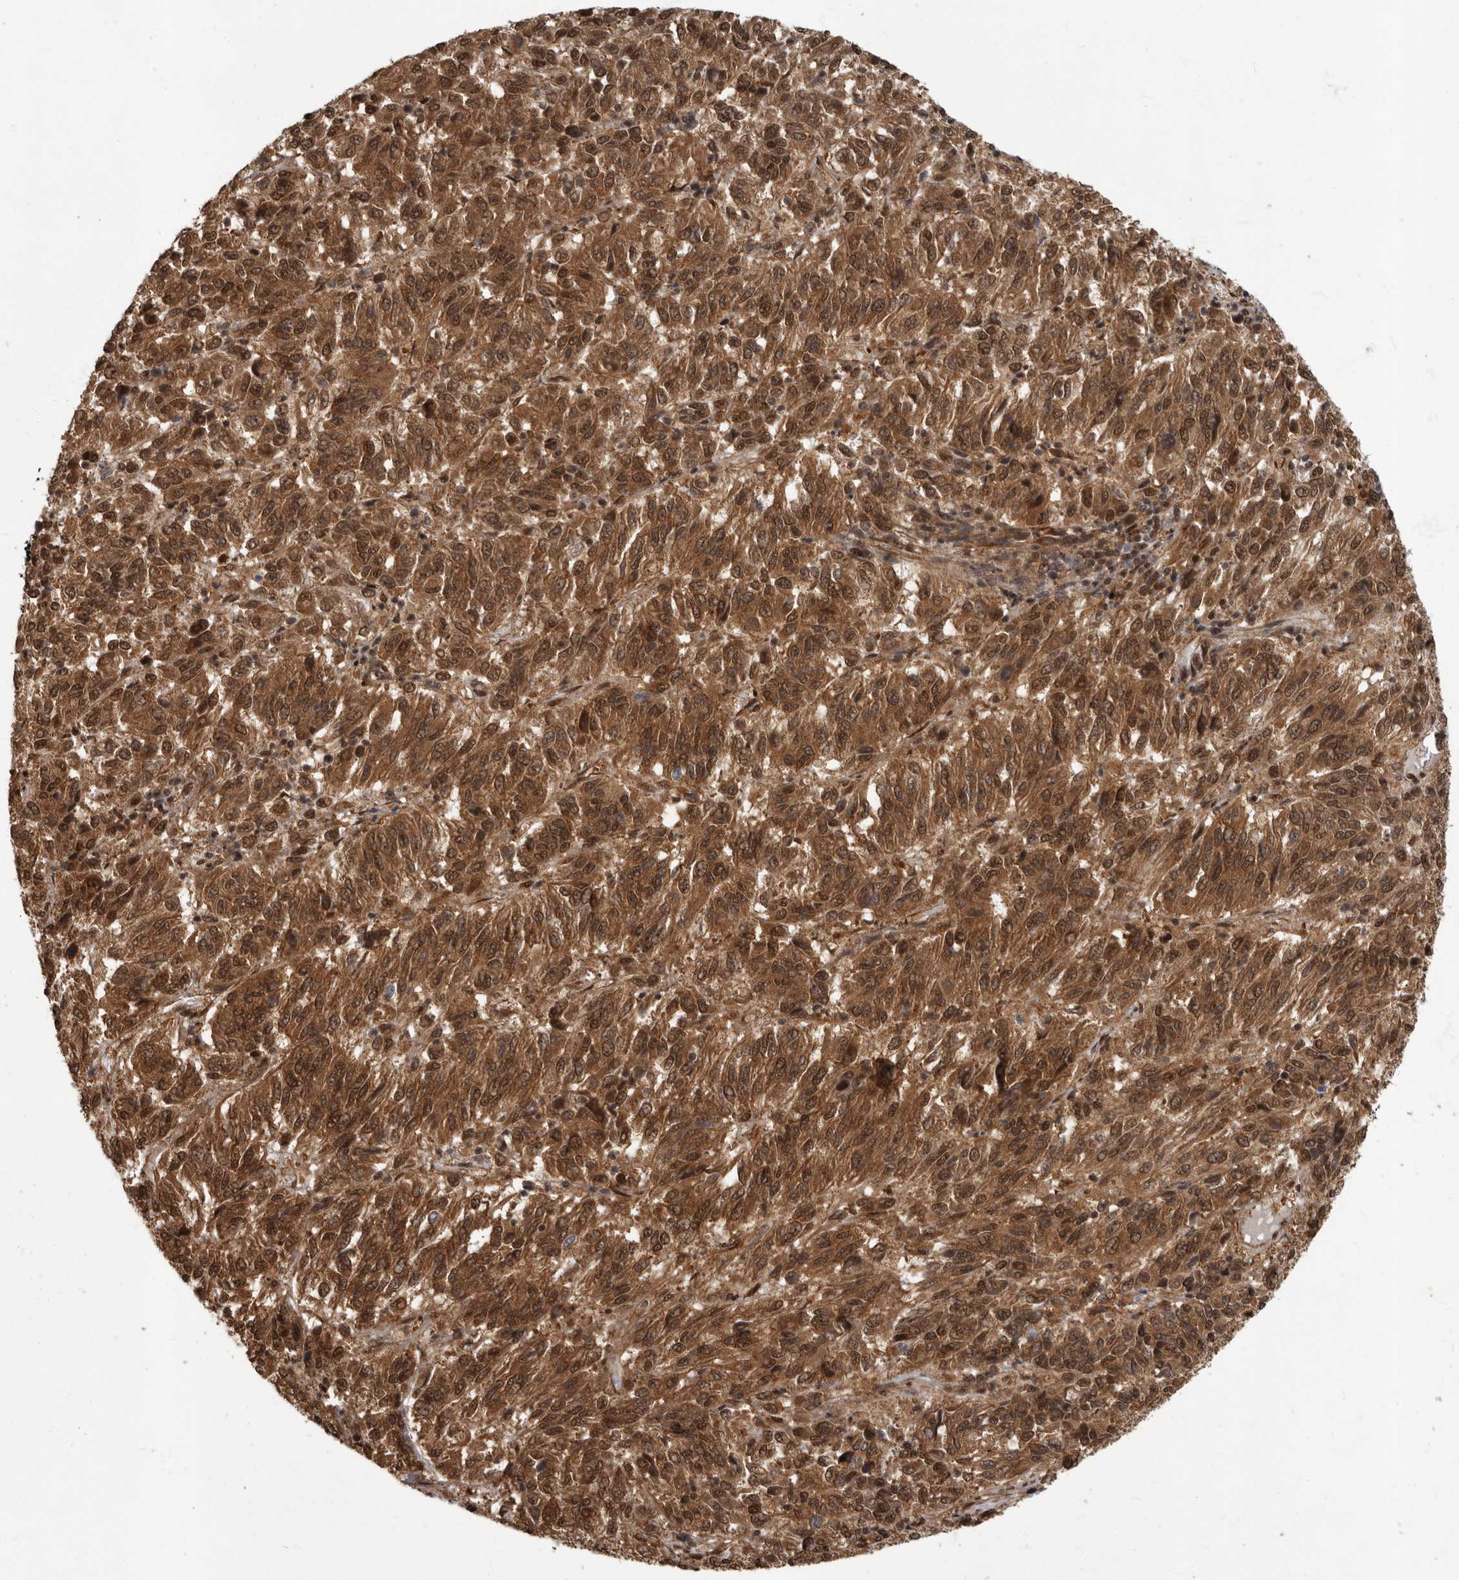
{"staining": {"intensity": "moderate", "quantity": ">75%", "location": "cytoplasmic/membranous,nuclear"}, "tissue": "melanoma", "cell_type": "Tumor cells", "image_type": "cancer", "snomed": [{"axis": "morphology", "description": "Malignant melanoma, Metastatic site"}, {"axis": "topography", "description": "Lung"}], "caption": "Immunohistochemical staining of malignant melanoma (metastatic site) demonstrates medium levels of moderate cytoplasmic/membranous and nuclear staining in approximately >75% of tumor cells. (DAB (3,3'-diaminobenzidine) IHC, brown staining for protein, blue staining for nuclei).", "gene": "VPS50", "patient": {"sex": "male", "age": 64}}